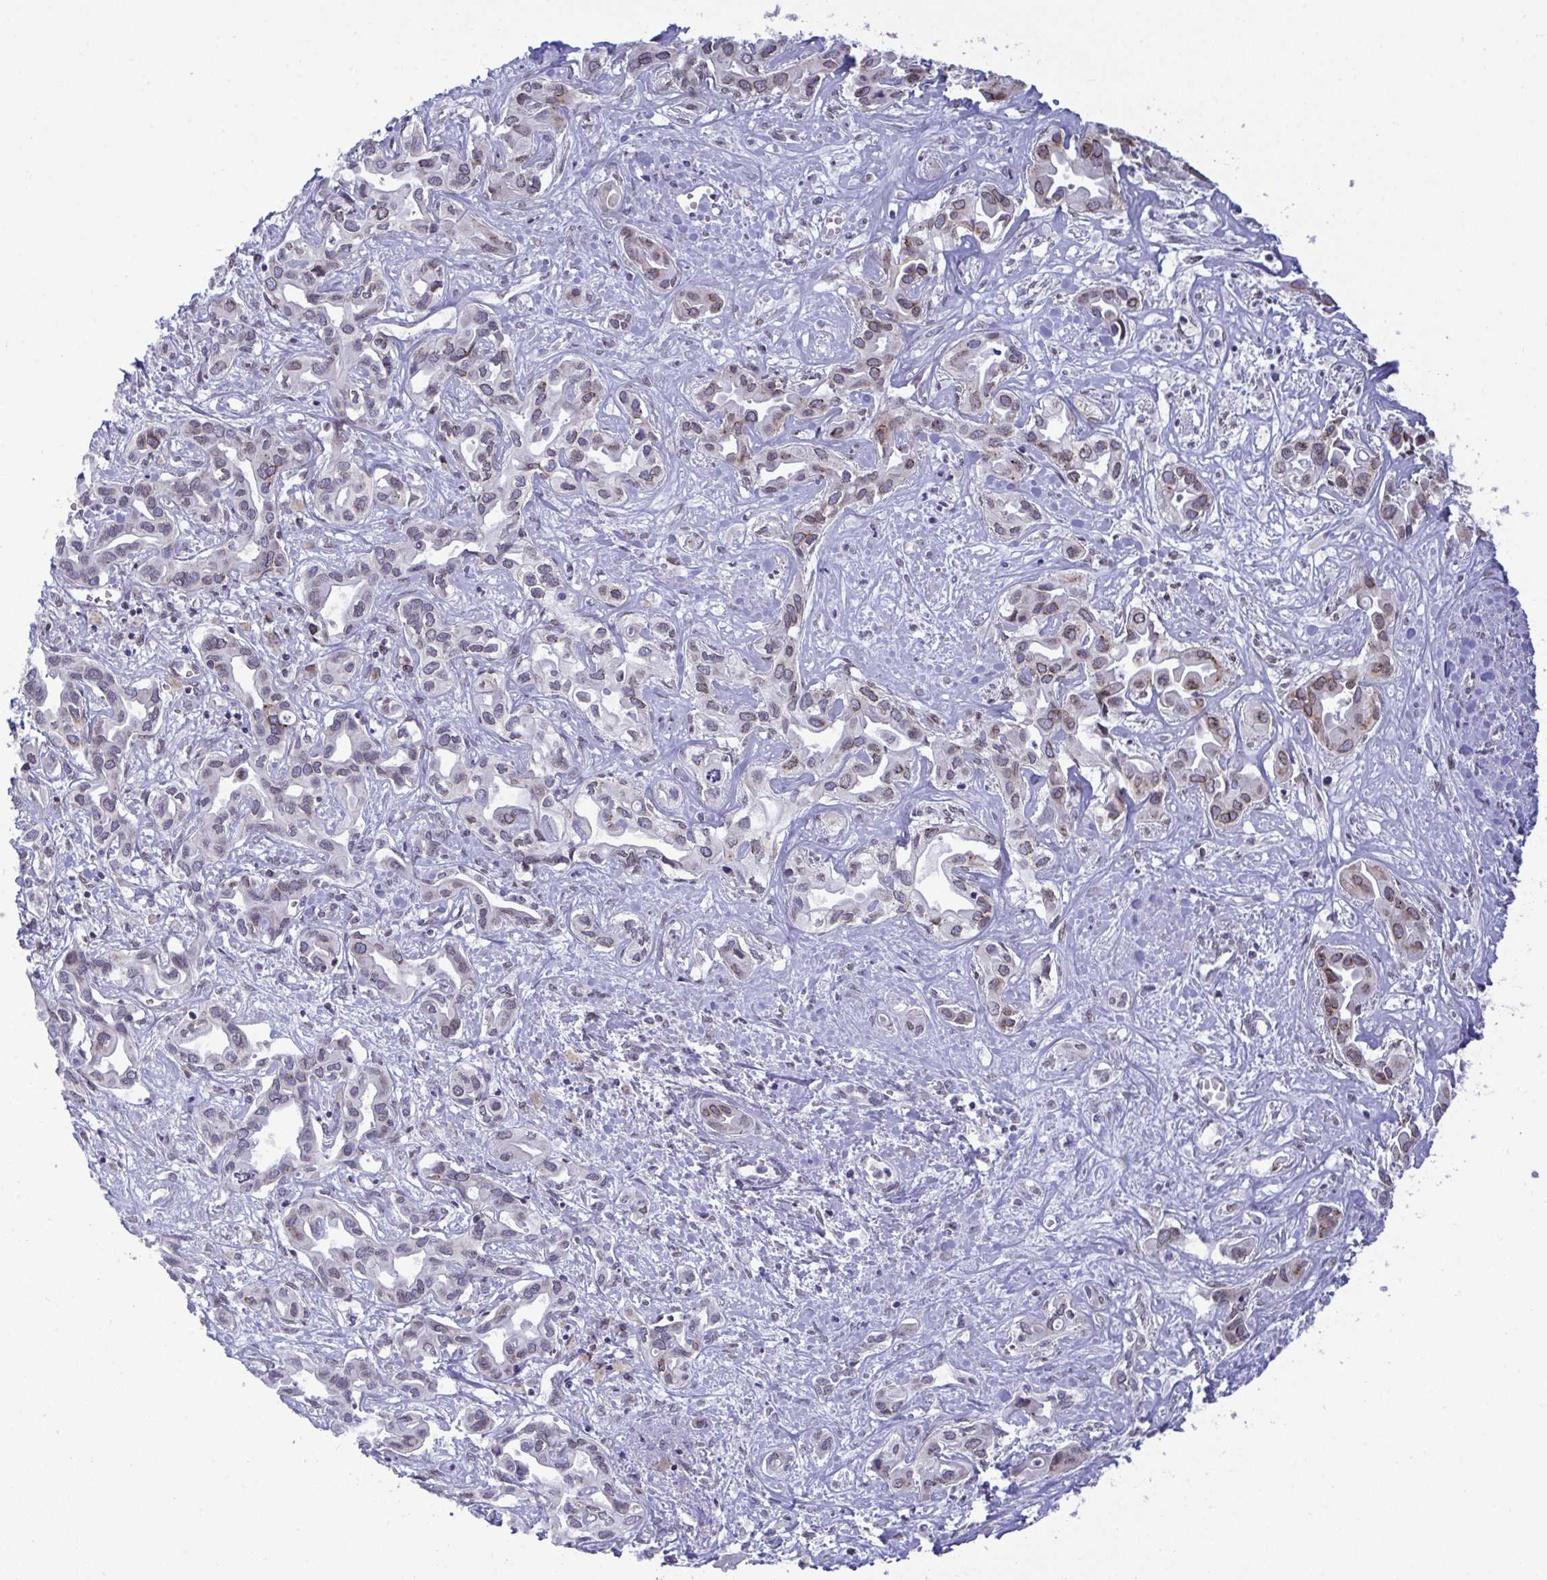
{"staining": {"intensity": "moderate", "quantity": "<25%", "location": "cytoplasmic/membranous,nuclear"}, "tissue": "liver cancer", "cell_type": "Tumor cells", "image_type": "cancer", "snomed": [{"axis": "morphology", "description": "Cholangiocarcinoma"}, {"axis": "topography", "description": "Liver"}], "caption": "The histopathology image reveals a brown stain indicating the presence of a protein in the cytoplasmic/membranous and nuclear of tumor cells in cholangiocarcinoma (liver).", "gene": "RANBP2", "patient": {"sex": "female", "age": 64}}